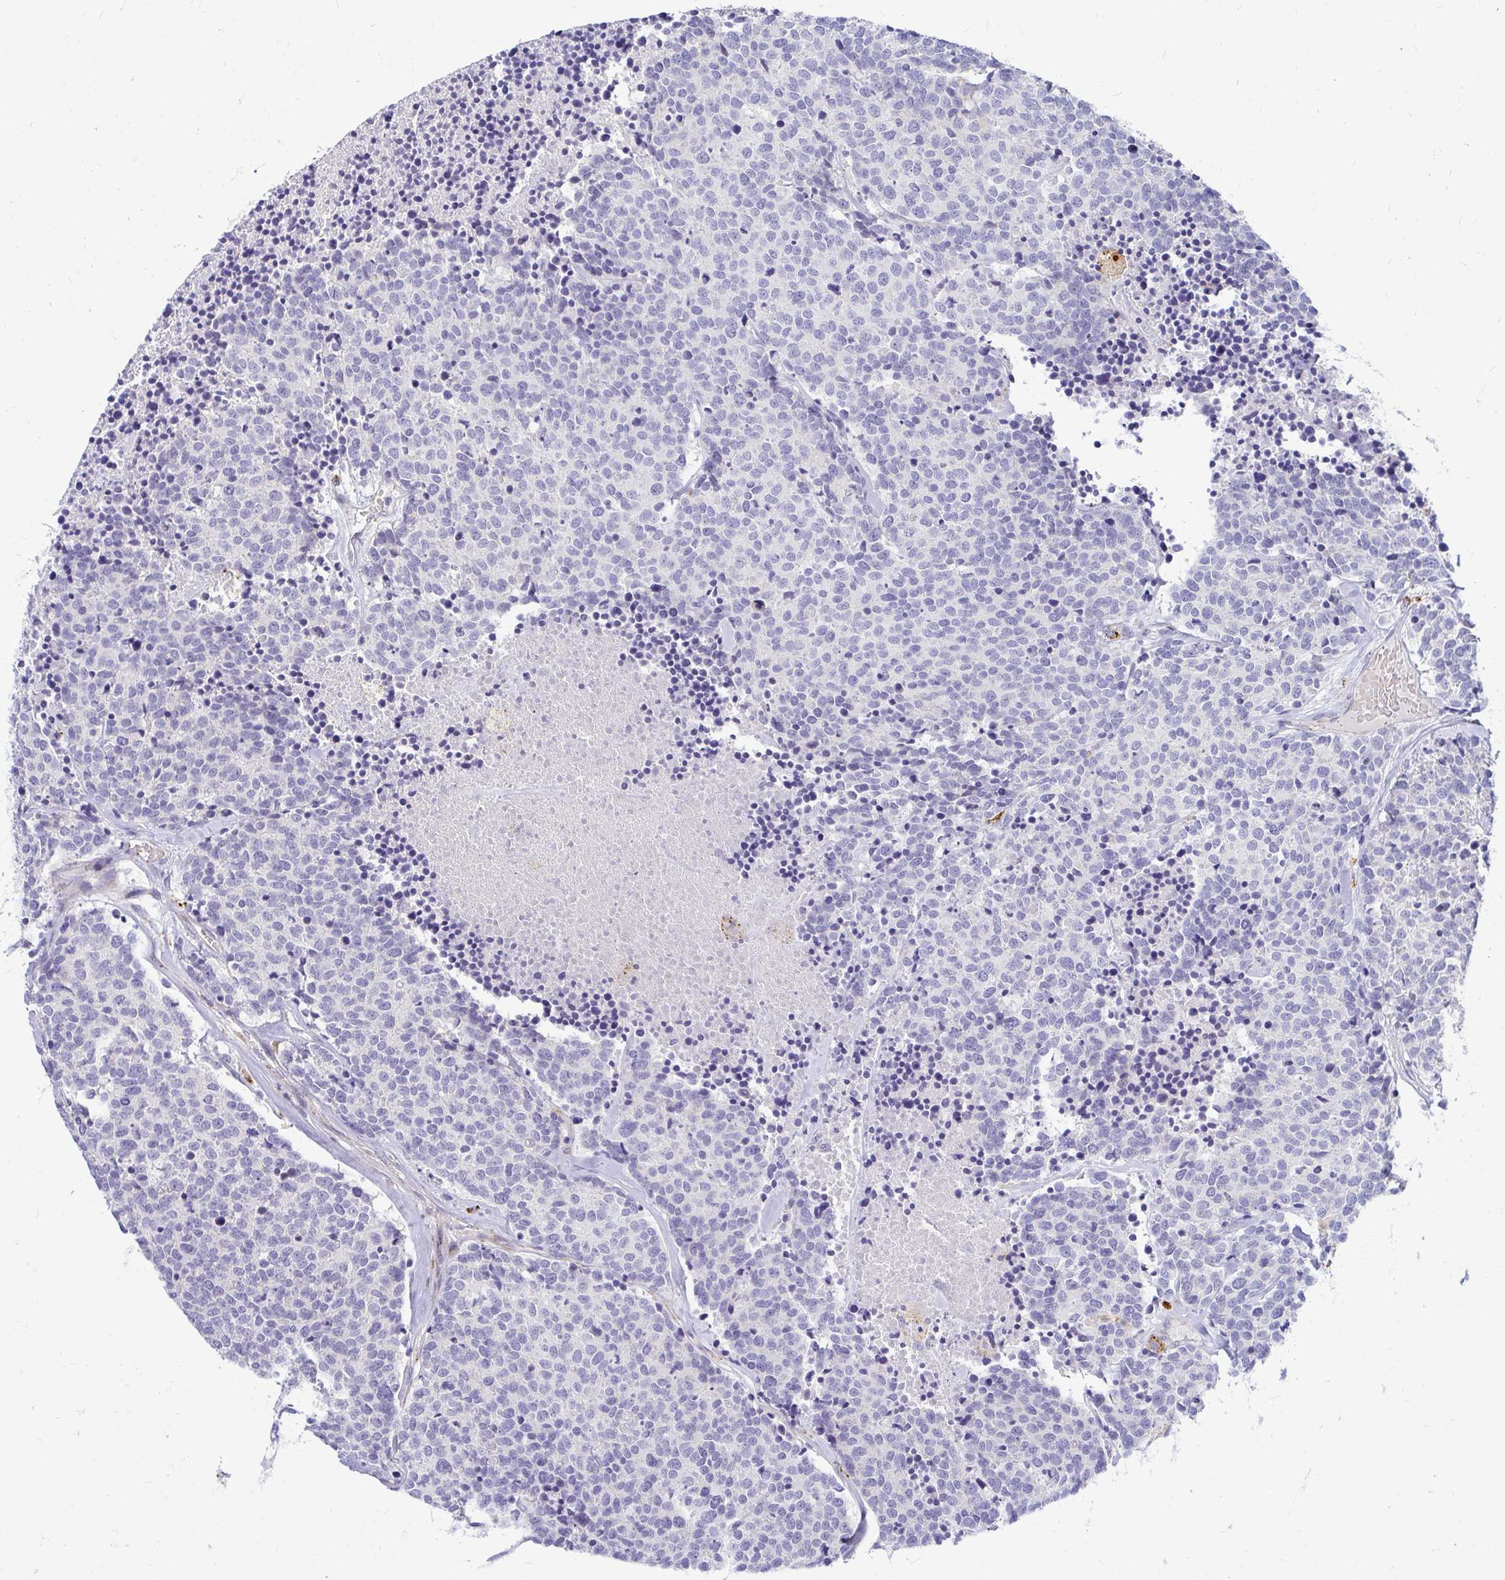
{"staining": {"intensity": "negative", "quantity": "none", "location": "none"}, "tissue": "carcinoid", "cell_type": "Tumor cells", "image_type": "cancer", "snomed": [{"axis": "morphology", "description": "Carcinoid, malignant, NOS"}, {"axis": "topography", "description": "Skin"}], "caption": "There is no significant positivity in tumor cells of carcinoid.", "gene": "PKN3", "patient": {"sex": "female", "age": 79}}